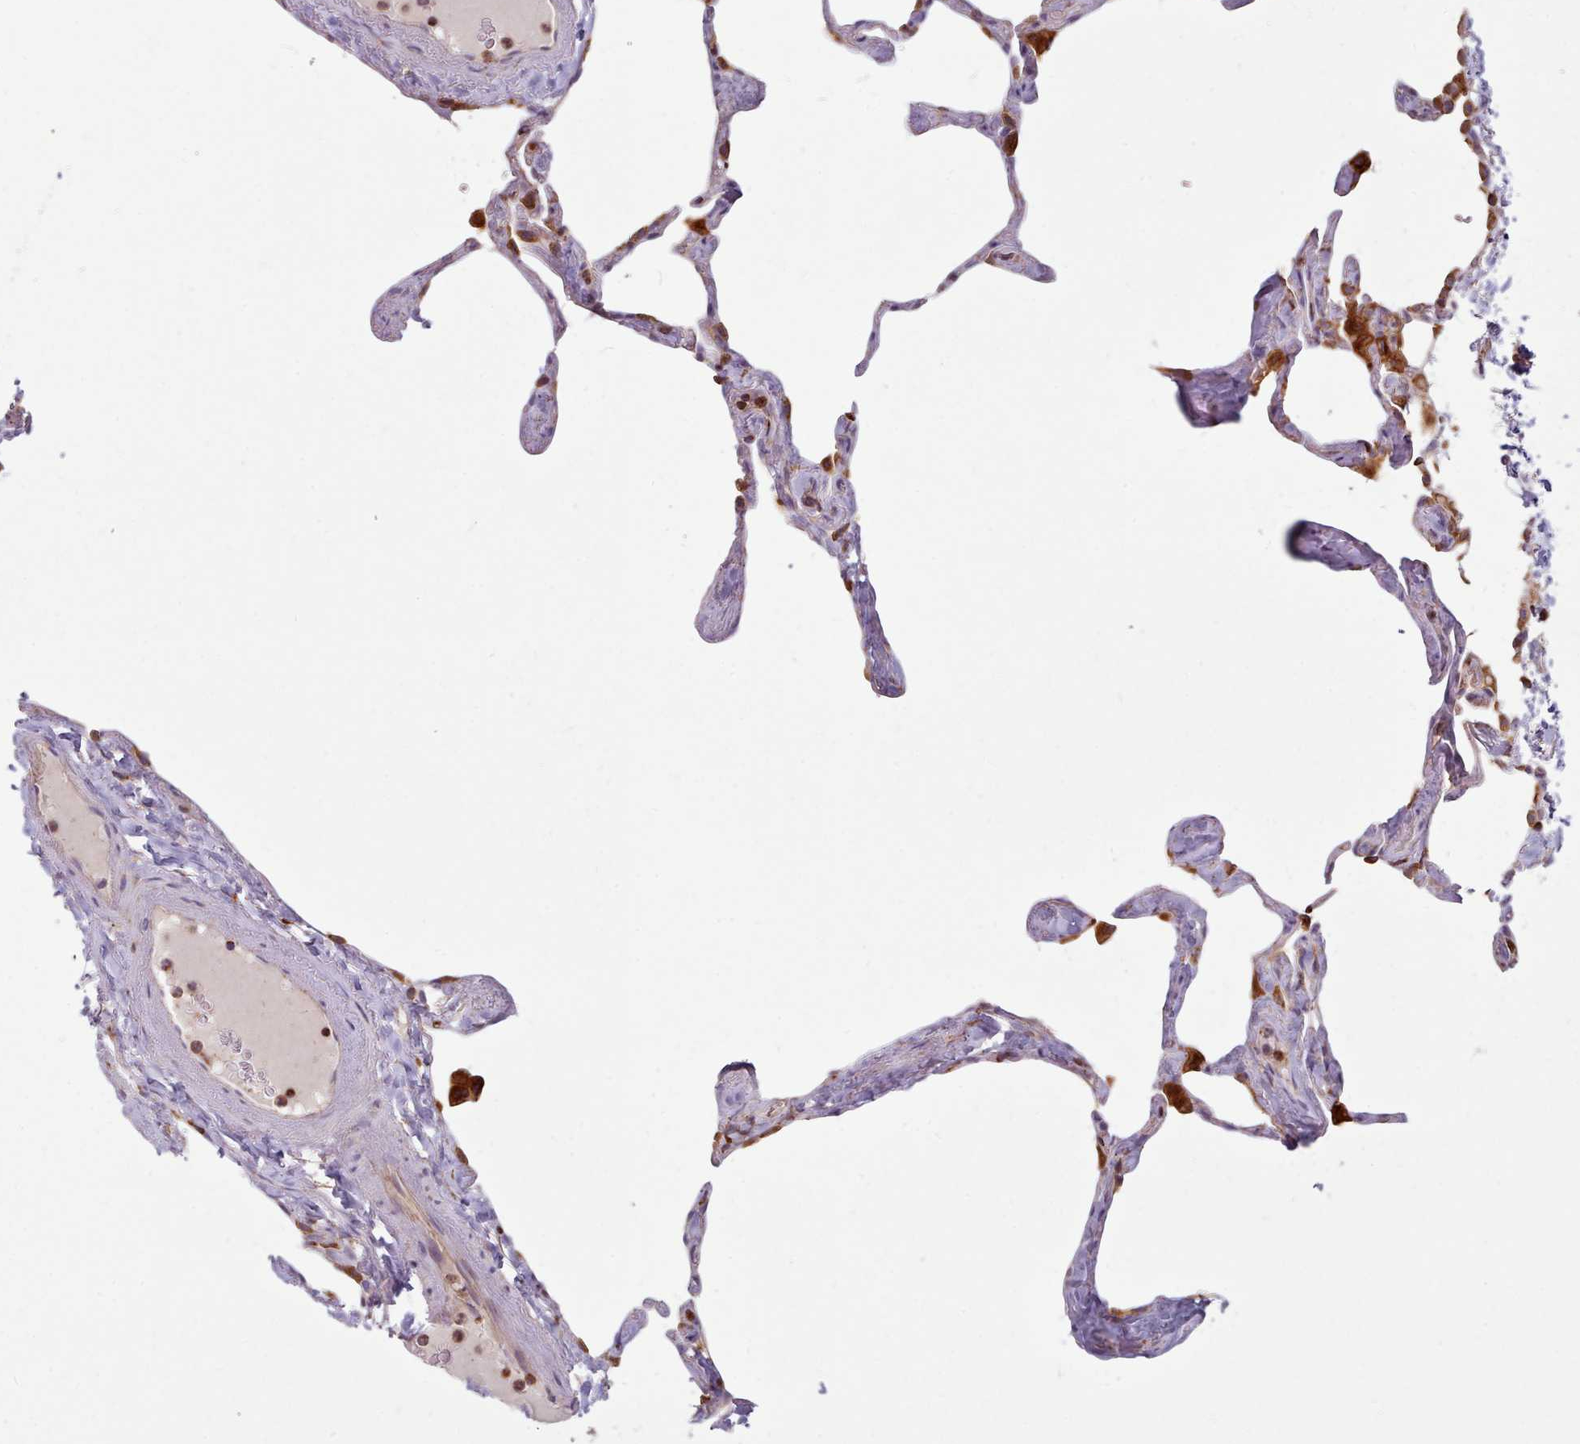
{"staining": {"intensity": "negative", "quantity": "none", "location": "none"}, "tissue": "lung", "cell_type": "Alveolar cells", "image_type": "normal", "snomed": [{"axis": "morphology", "description": "Normal tissue, NOS"}, {"axis": "topography", "description": "Lung"}], "caption": "This is an immunohistochemistry (IHC) micrograph of normal lung. There is no positivity in alveolar cells.", "gene": "CRYBG1", "patient": {"sex": "male", "age": 65}}